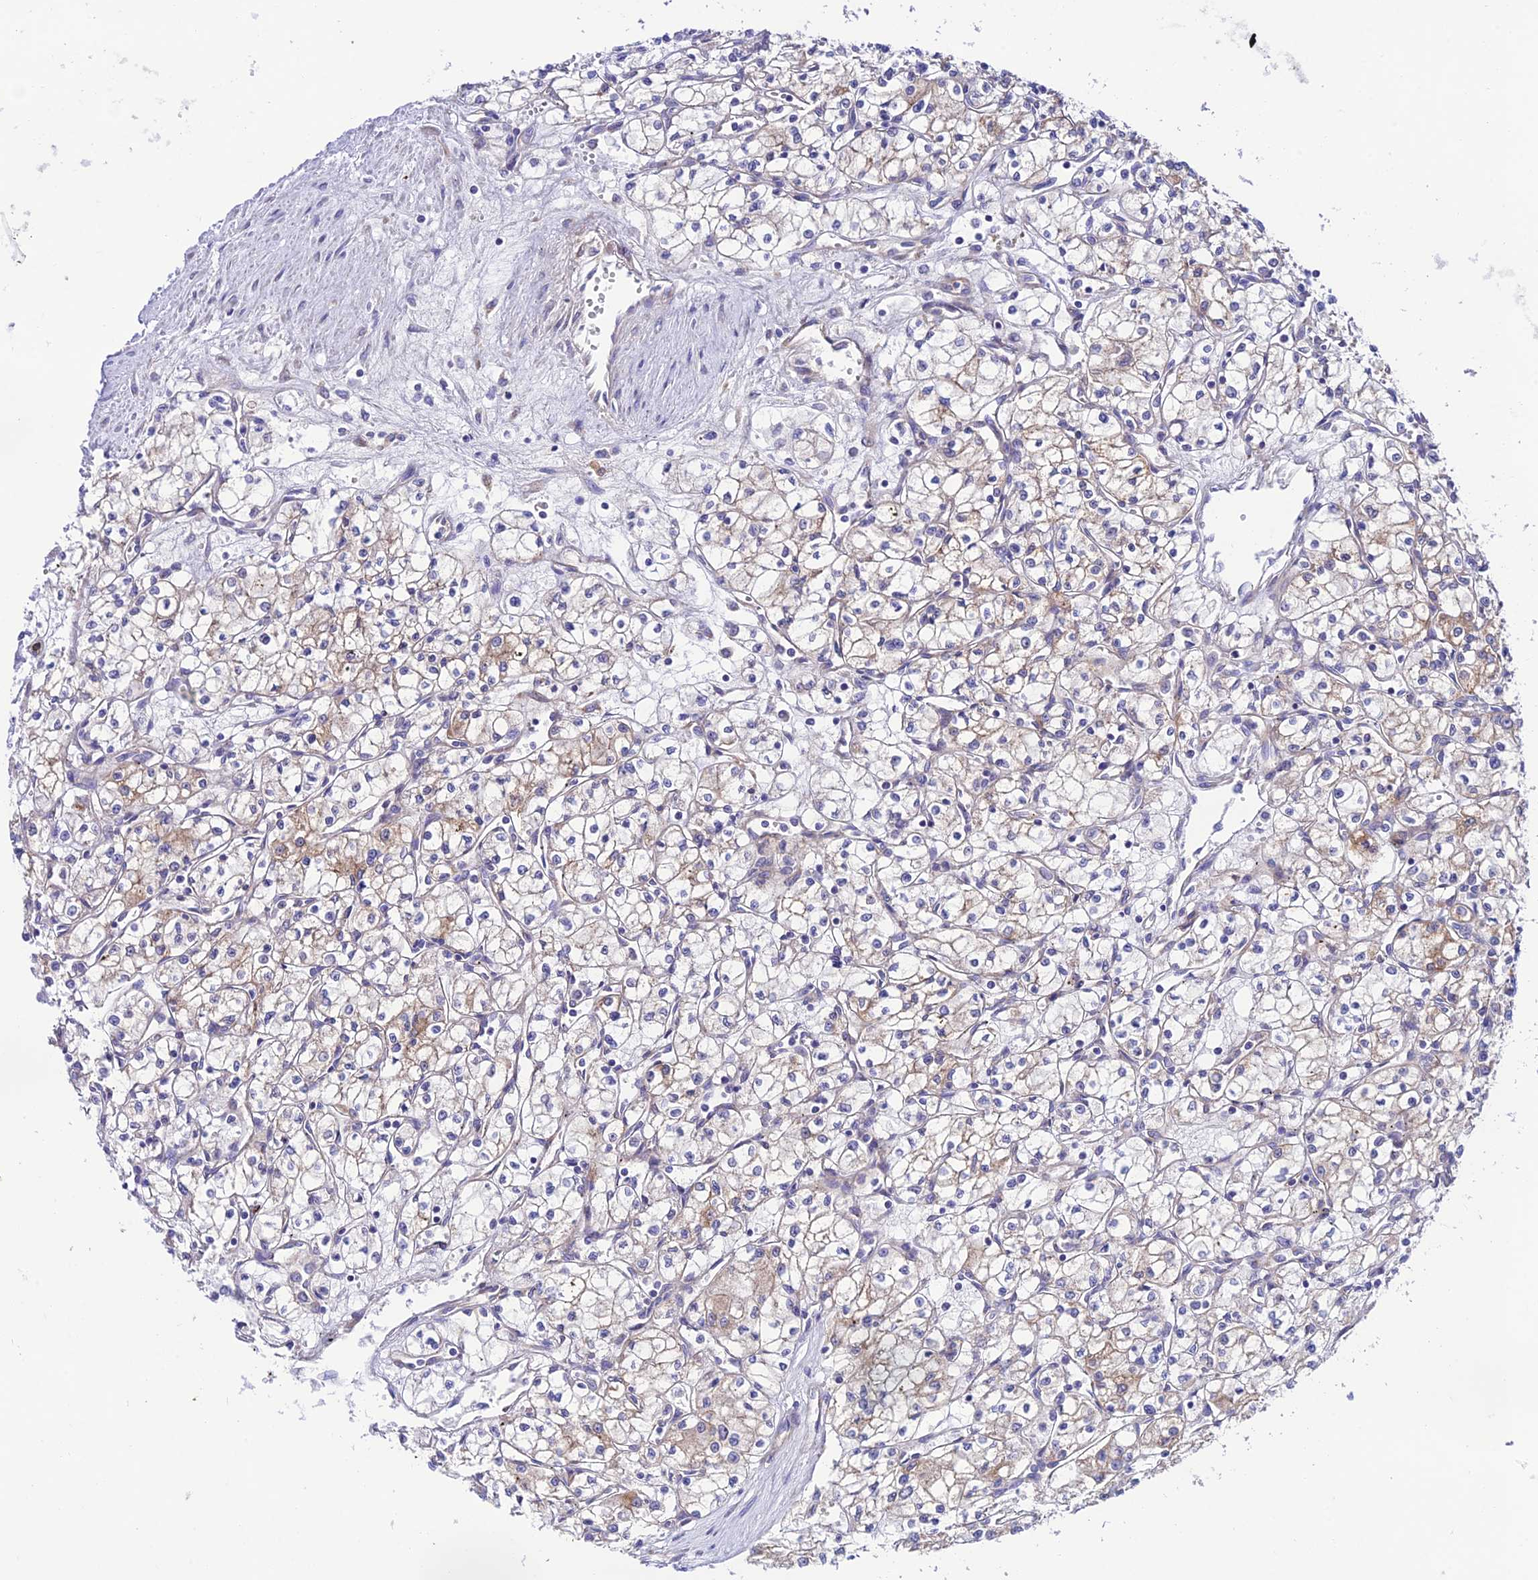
{"staining": {"intensity": "moderate", "quantity": "<25%", "location": "cytoplasmic/membranous"}, "tissue": "renal cancer", "cell_type": "Tumor cells", "image_type": "cancer", "snomed": [{"axis": "morphology", "description": "Adenocarcinoma, NOS"}, {"axis": "topography", "description": "Kidney"}], "caption": "Renal adenocarcinoma stained with DAB (3,3'-diaminobenzidine) immunohistochemistry (IHC) shows low levels of moderate cytoplasmic/membranous positivity in approximately <25% of tumor cells.", "gene": "LACTB2", "patient": {"sex": "male", "age": 59}}